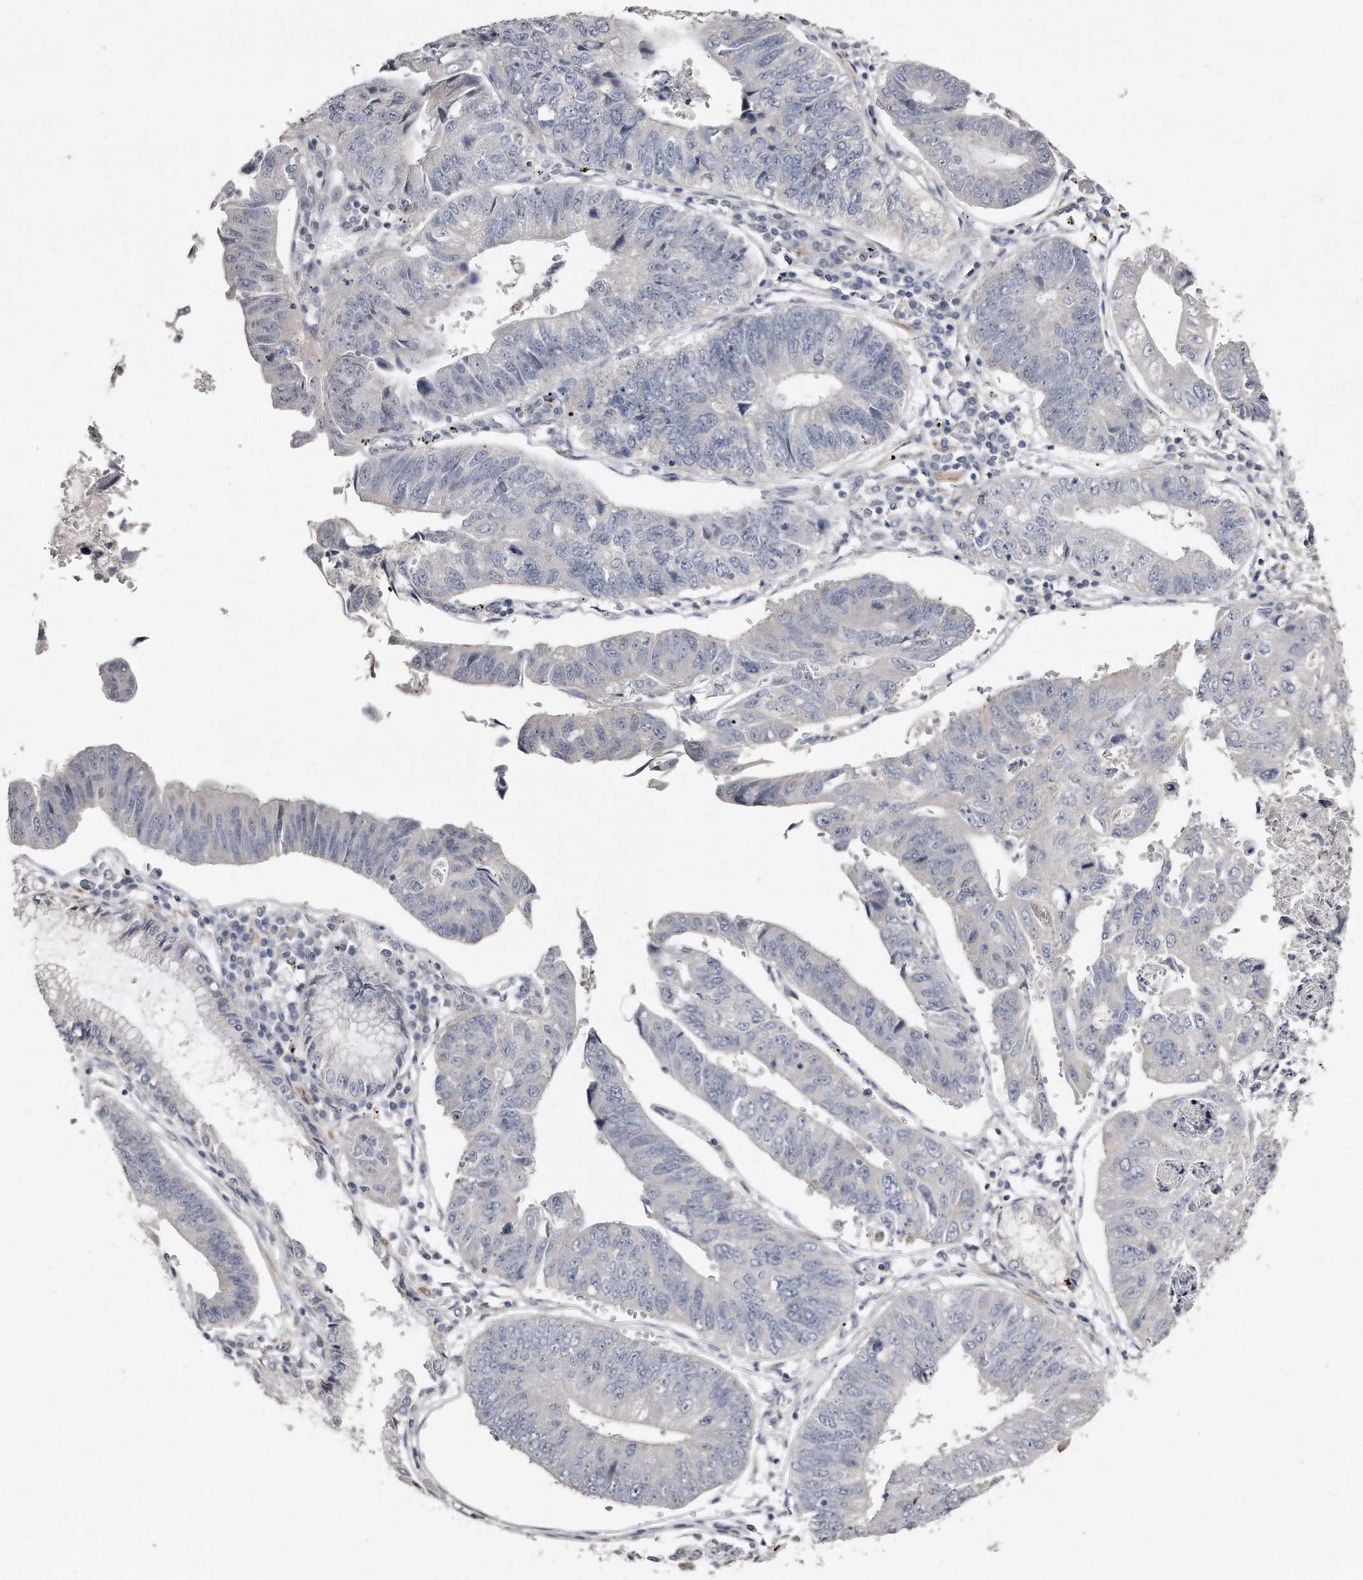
{"staining": {"intensity": "negative", "quantity": "none", "location": "none"}, "tissue": "stomach cancer", "cell_type": "Tumor cells", "image_type": "cancer", "snomed": [{"axis": "morphology", "description": "Adenocarcinoma, NOS"}, {"axis": "topography", "description": "Stomach"}], "caption": "A high-resolution histopathology image shows immunohistochemistry staining of adenocarcinoma (stomach), which reveals no significant expression in tumor cells. (DAB immunohistochemistry (IHC) with hematoxylin counter stain).", "gene": "LMOD1", "patient": {"sex": "male", "age": 59}}